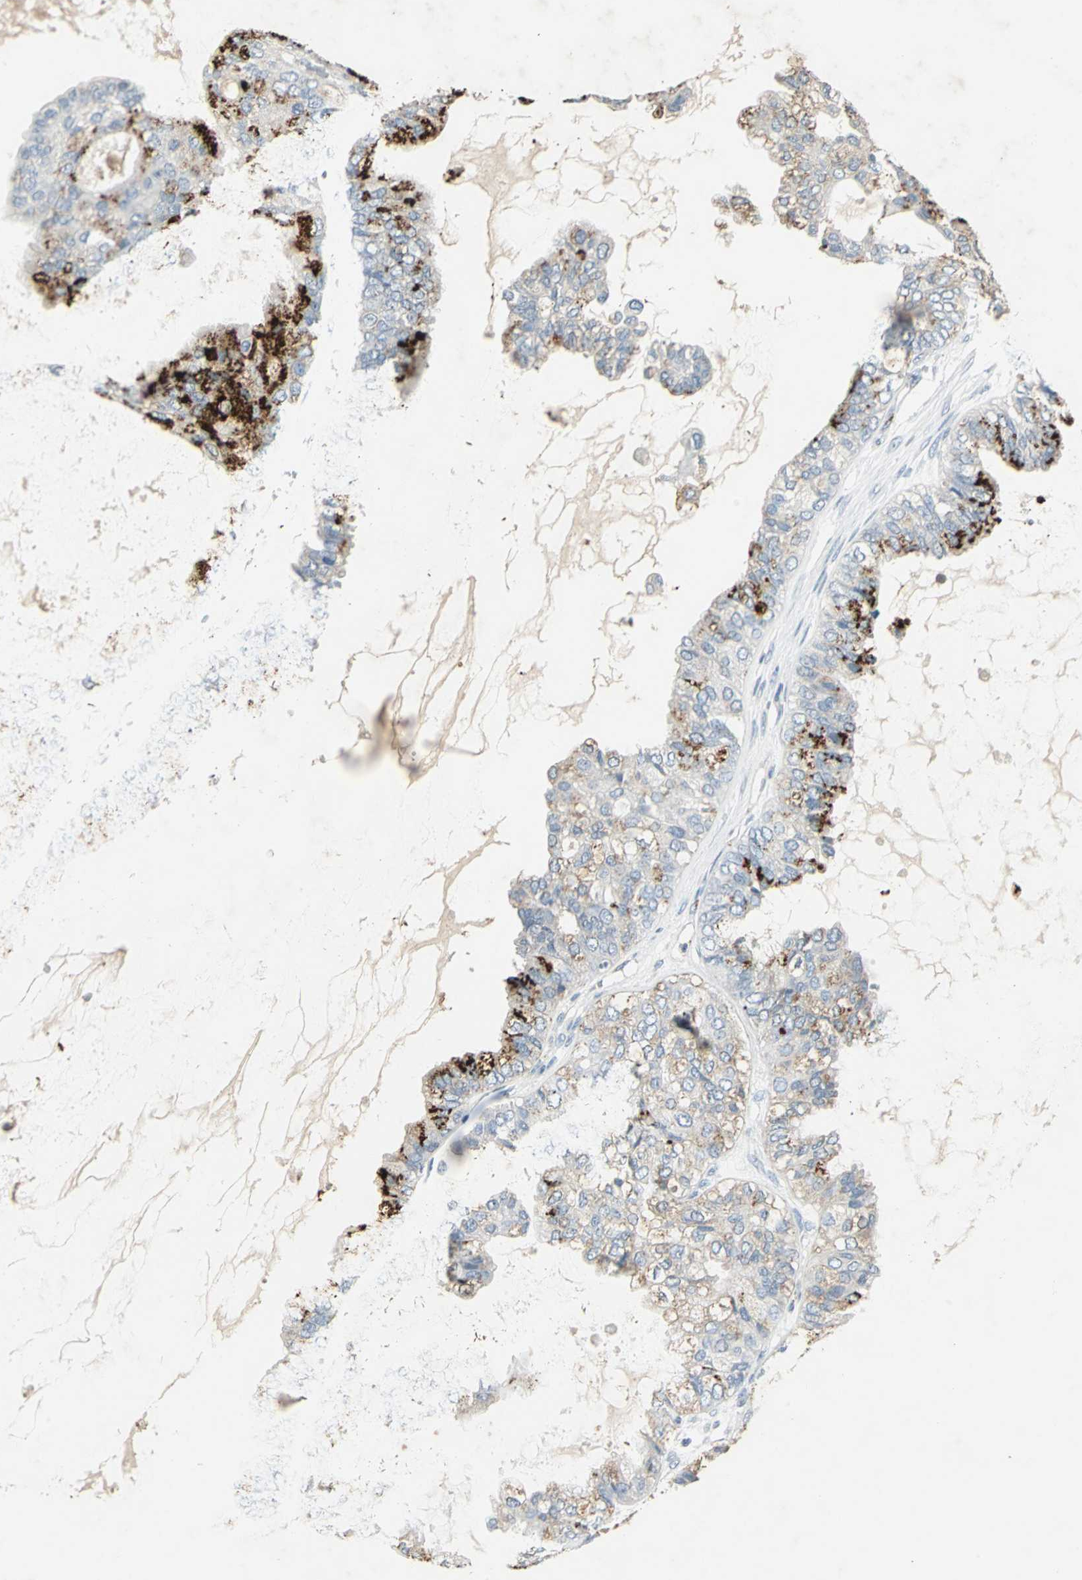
{"staining": {"intensity": "strong", "quantity": "<25%", "location": "cytoplasmic/membranous"}, "tissue": "ovarian cancer", "cell_type": "Tumor cells", "image_type": "cancer", "snomed": [{"axis": "morphology", "description": "Carcinoma, NOS"}, {"axis": "morphology", "description": "Carcinoma, endometroid"}, {"axis": "topography", "description": "Ovary"}], "caption": "Carcinoma (ovarian) stained with DAB (3,3'-diaminobenzidine) IHC demonstrates medium levels of strong cytoplasmic/membranous positivity in approximately <25% of tumor cells. Nuclei are stained in blue.", "gene": "CAMK2B", "patient": {"sex": "female", "age": 50}}